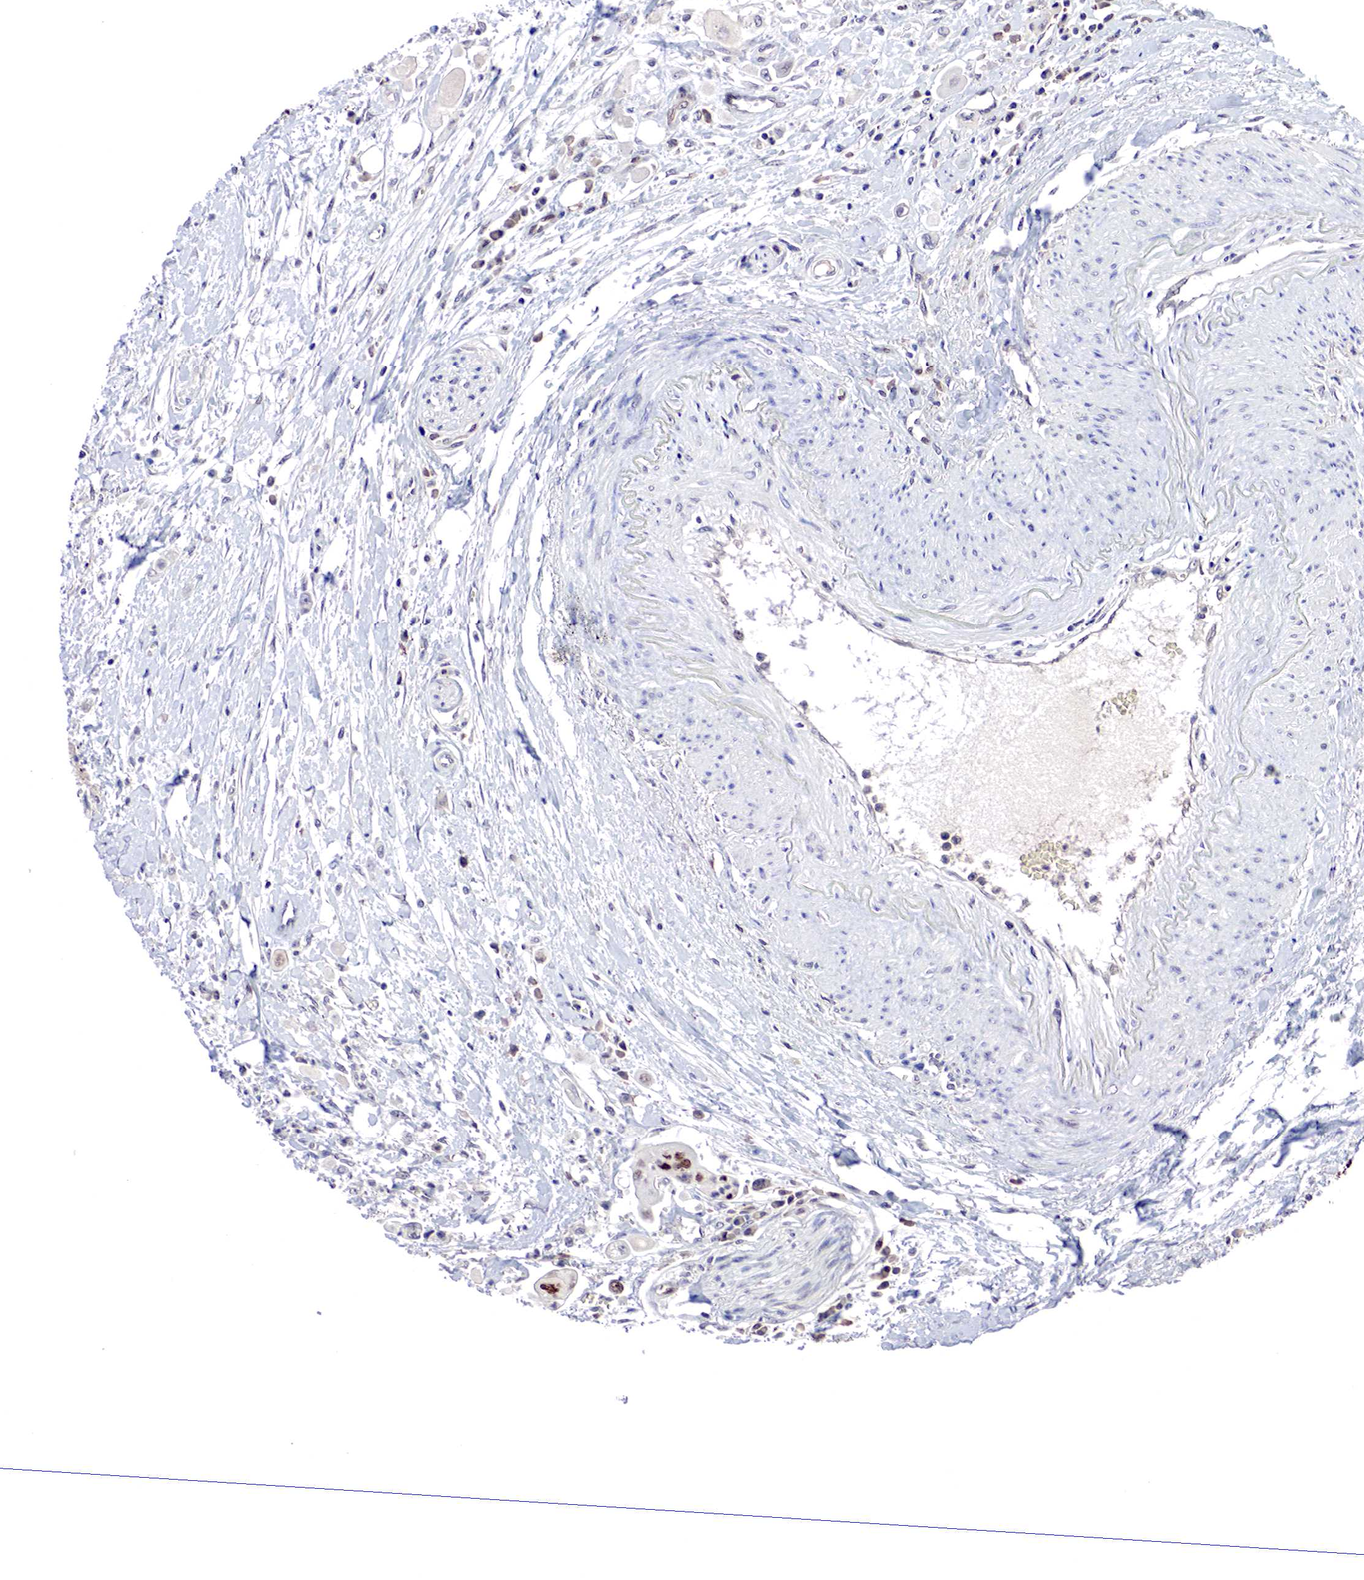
{"staining": {"intensity": "weak", "quantity": "<25%", "location": "cytoplasmic/membranous,nuclear"}, "tissue": "pancreatic cancer", "cell_type": "Tumor cells", "image_type": "cancer", "snomed": [{"axis": "morphology", "description": "Adenocarcinoma, NOS"}, {"axis": "topography", "description": "Pancreas"}], "caption": "Immunohistochemical staining of pancreatic cancer displays no significant staining in tumor cells. (DAB (3,3'-diaminobenzidine) IHC with hematoxylin counter stain).", "gene": "DACH2", "patient": {"sex": "female", "age": 70}}